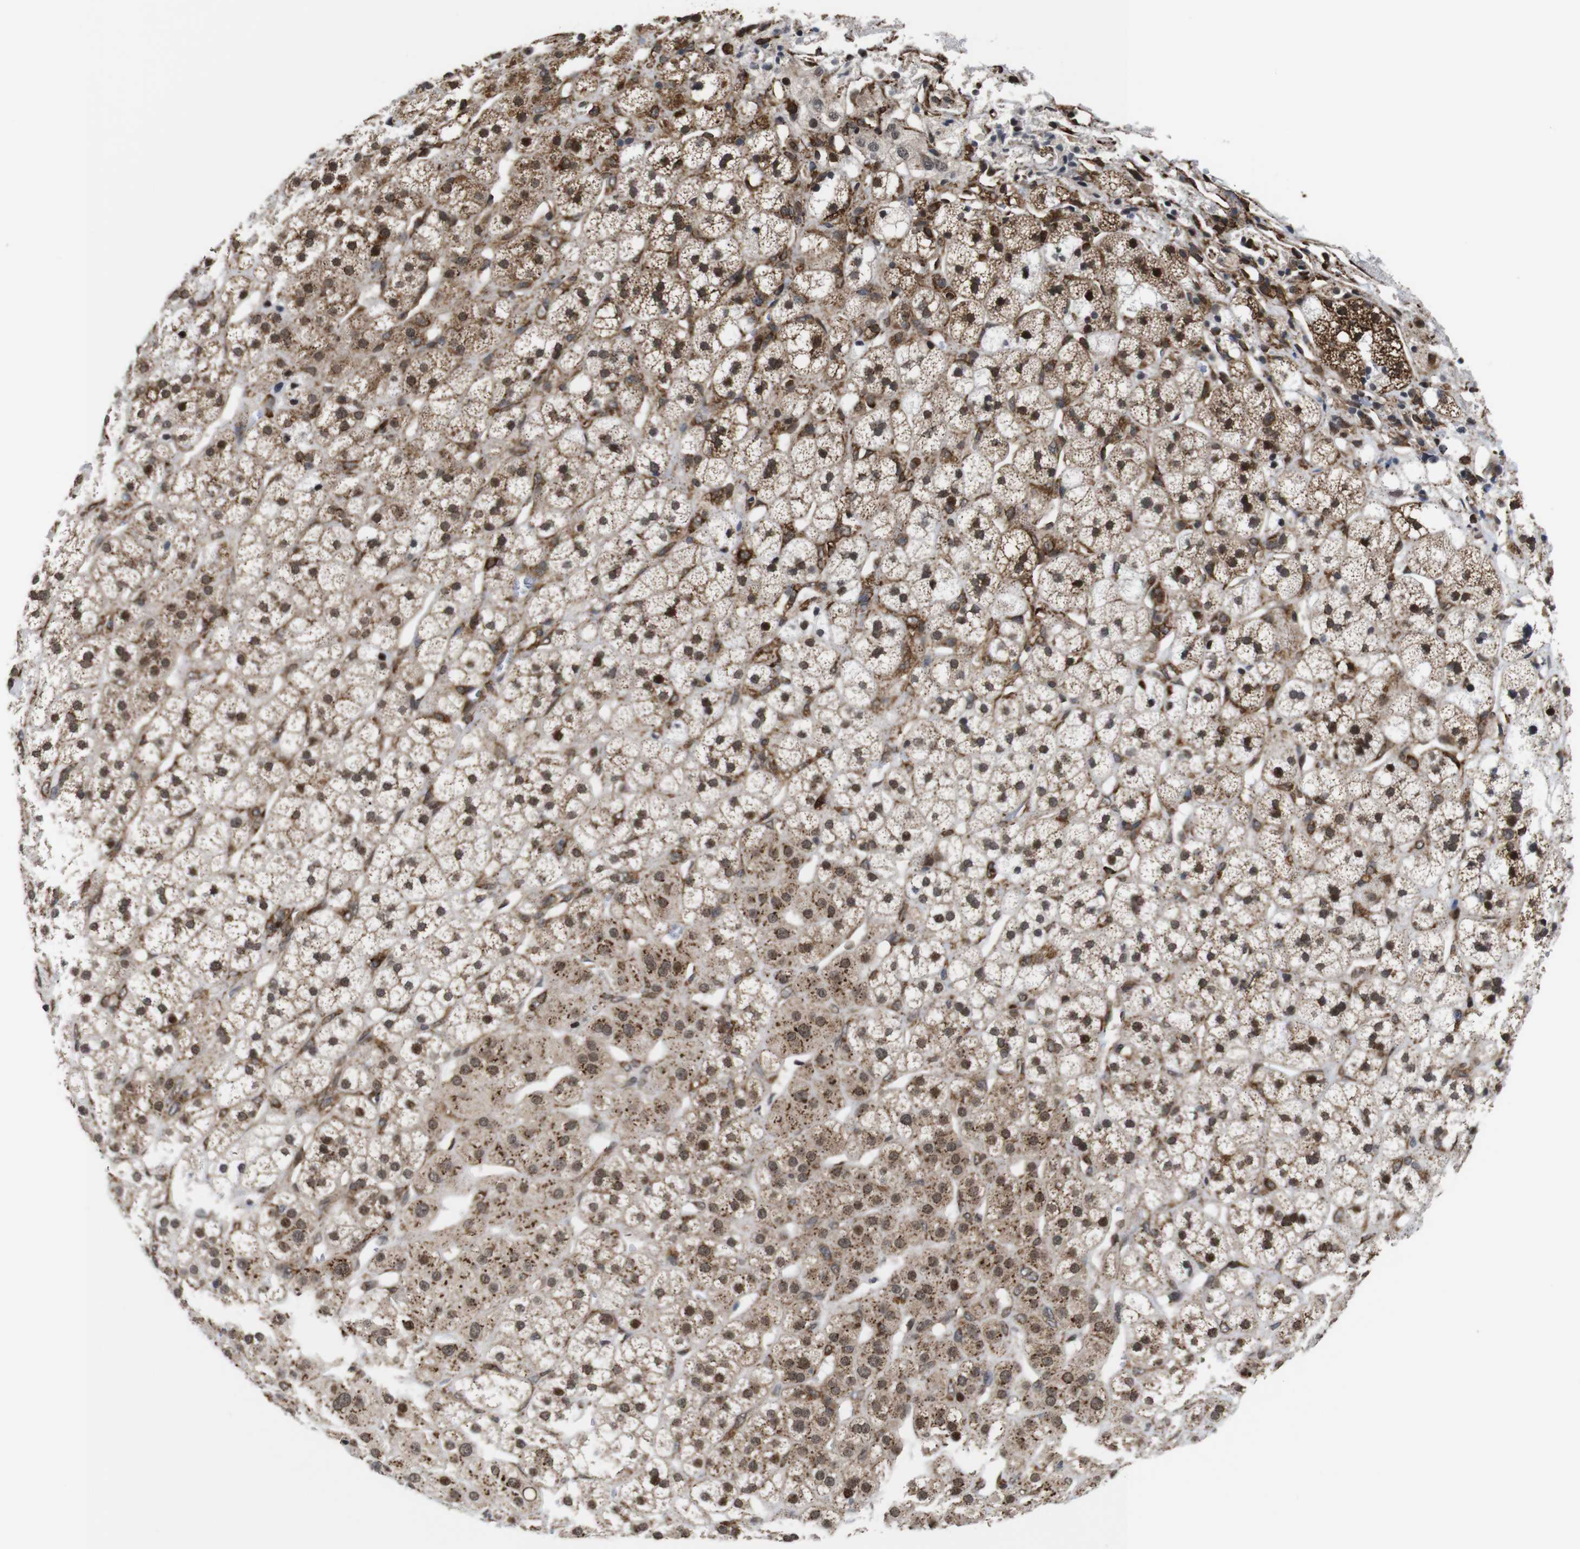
{"staining": {"intensity": "moderate", "quantity": ">75%", "location": "cytoplasmic/membranous,nuclear"}, "tissue": "adrenal gland", "cell_type": "Glandular cells", "image_type": "normal", "snomed": [{"axis": "morphology", "description": "Normal tissue, NOS"}, {"axis": "topography", "description": "Adrenal gland"}], "caption": "A medium amount of moderate cytoplasmic/membranous,nuclear expression is appreciated in approximately >75% of glandular cells in normal adrenal gland. The staining is performed using DAB brown chromogen to label protein expression. The nuclei are counter-stained blue using hematoxylin.", "gene": "EIF4G1", "patient": {"sex": "male", "age": 56}}